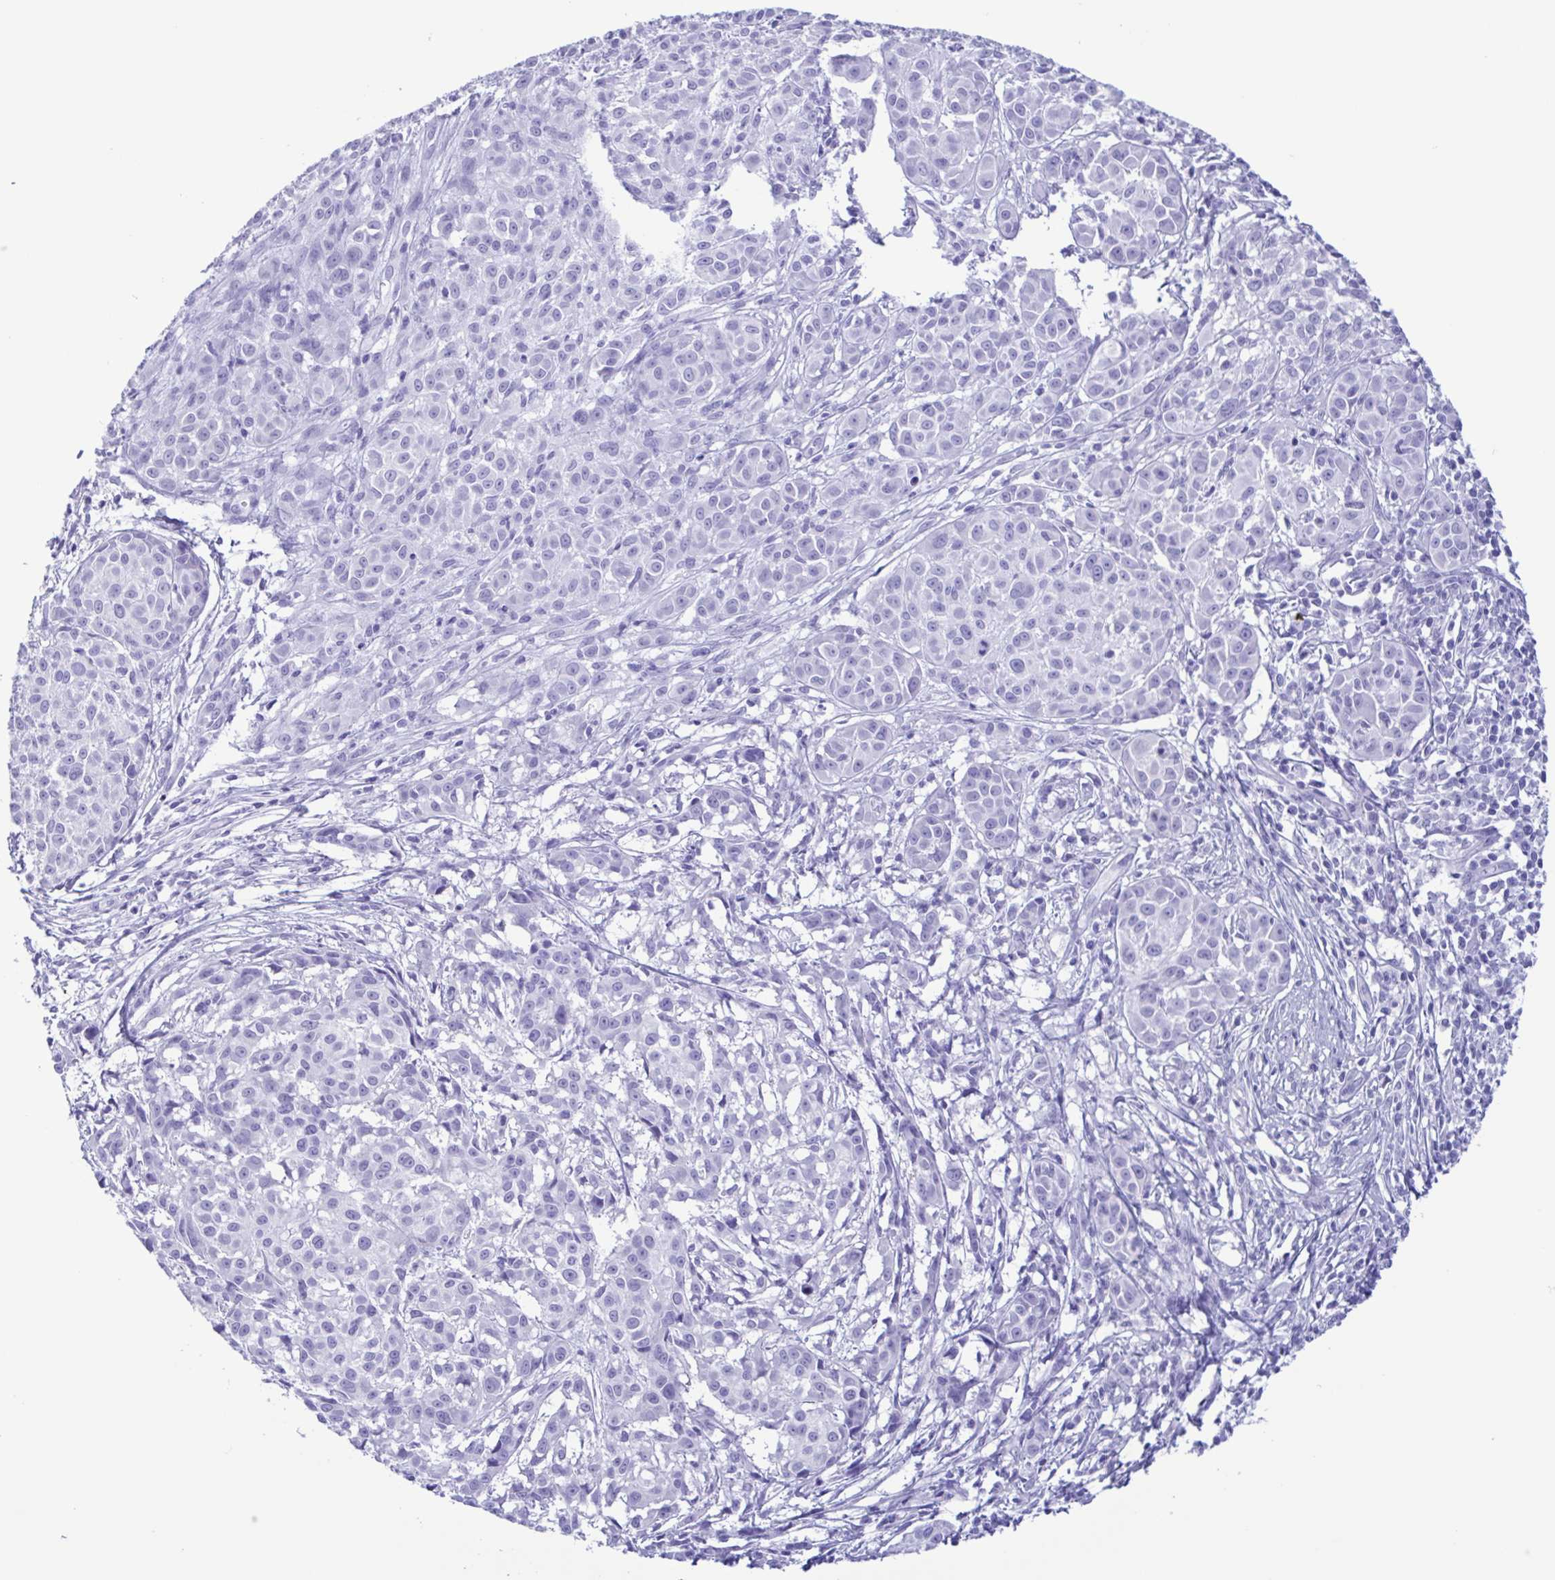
{"staining": {"intensity": "negative", "quantity": "none", "location": "none"}, "tissue": "melanoma", "cell_type": "Tumor cells", "image_type": "cancer", "snomed": [{"axis": "morphology", "description": "Malignant melanoma, NOS"}, {"axis": "topography", "description": "Skin"}], "caption": "The immunohistochemistry micrograph has no significant staining in tumor cells of melanoma tissue.", "gene": "TSPY2", "patient": {"sex": "male", "age": 48}}